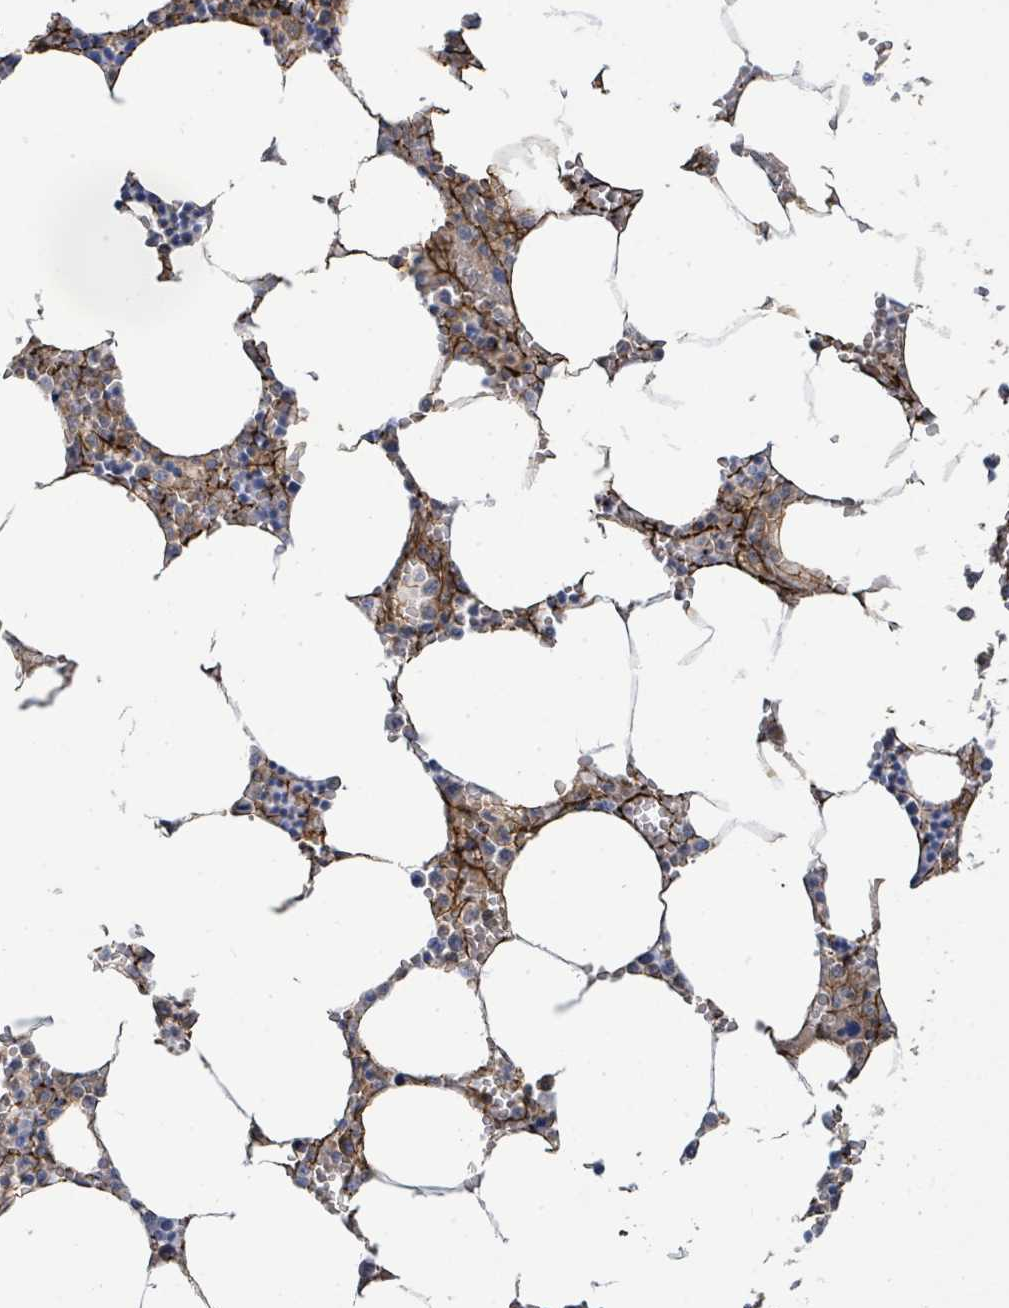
{"staining": {"intensity": "moderate", "quantity": "25%-75%", "location": "cytoplasmic/membranous"}, "tissue": "bone marrow", "cell_type": "Hematopoietic cells", "image_type": "normal", "snomed": [{"axis": "morphology", "description": "Normal tissue, NOS"}, {"axis": "topography", "description": "Bone marrow"}], "caption": "Human bone marrow stained with a brown dye reveals moderate cytoplasmic/membranous positive staining in approximately 25%-75% of hematopoietic cells.", "gene": "EGFL7", "patient": {"sex": "male", "age": 70}}